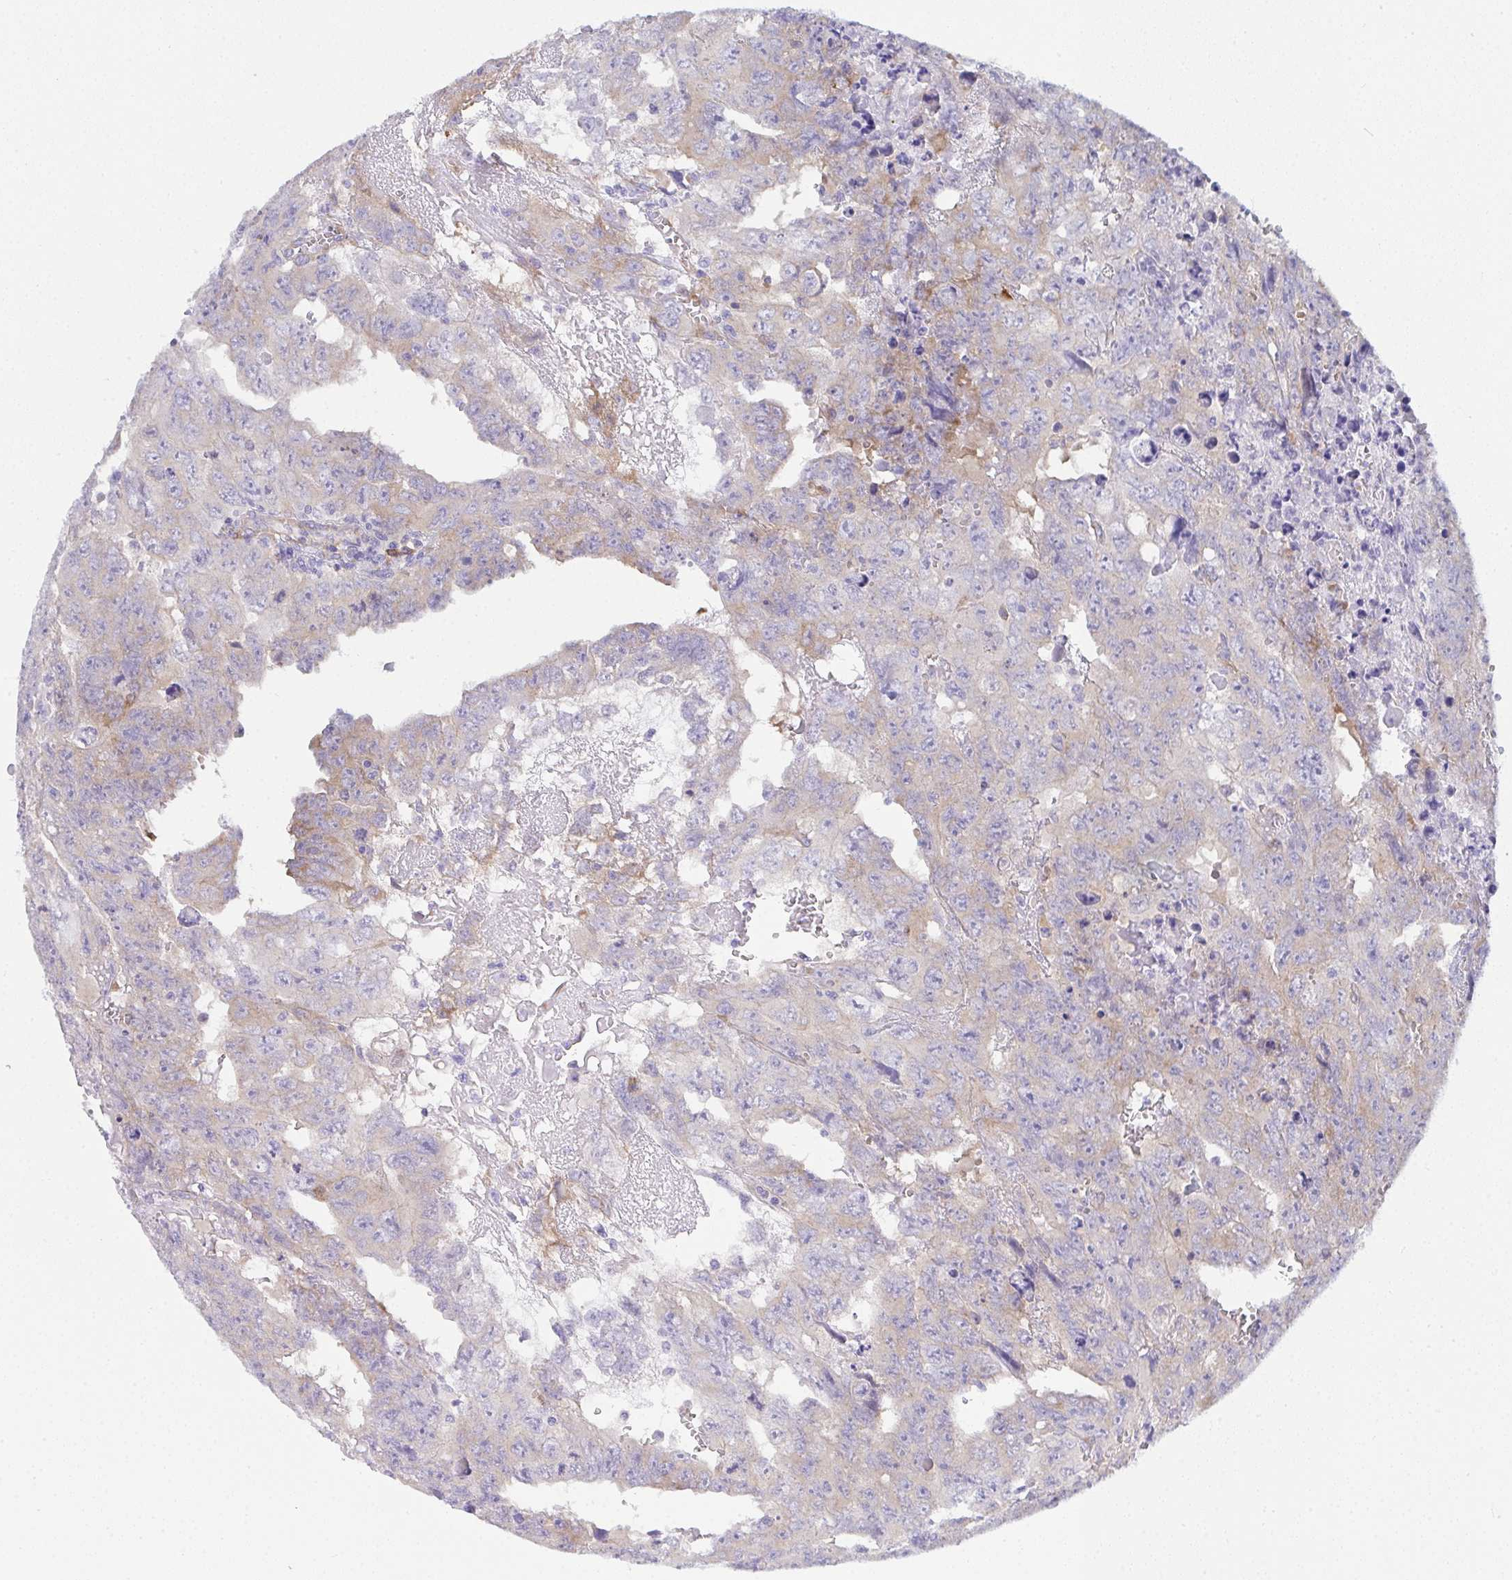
{"staining": {"intensity": "weak", "quantity": "25%-75%", "location": "cytoplasmic/membranous"}, "tissue": "testis cancer", "cell_type": "Tumor cells", "image_type": "cancer", "snomed": [{"axis": "morphology", "description": "Carcinoma, Embryonal, NOS"}, {"axis": "topography", "description": "Testis"}], "caption": "Testis cancer stained with immunohistochemistry displays weak cytoplasmic/membranous positivity in approximately 25%-75% of tumor cells.", "gene": "GAB1", "patient": {"sex": "male", "age": 24}}